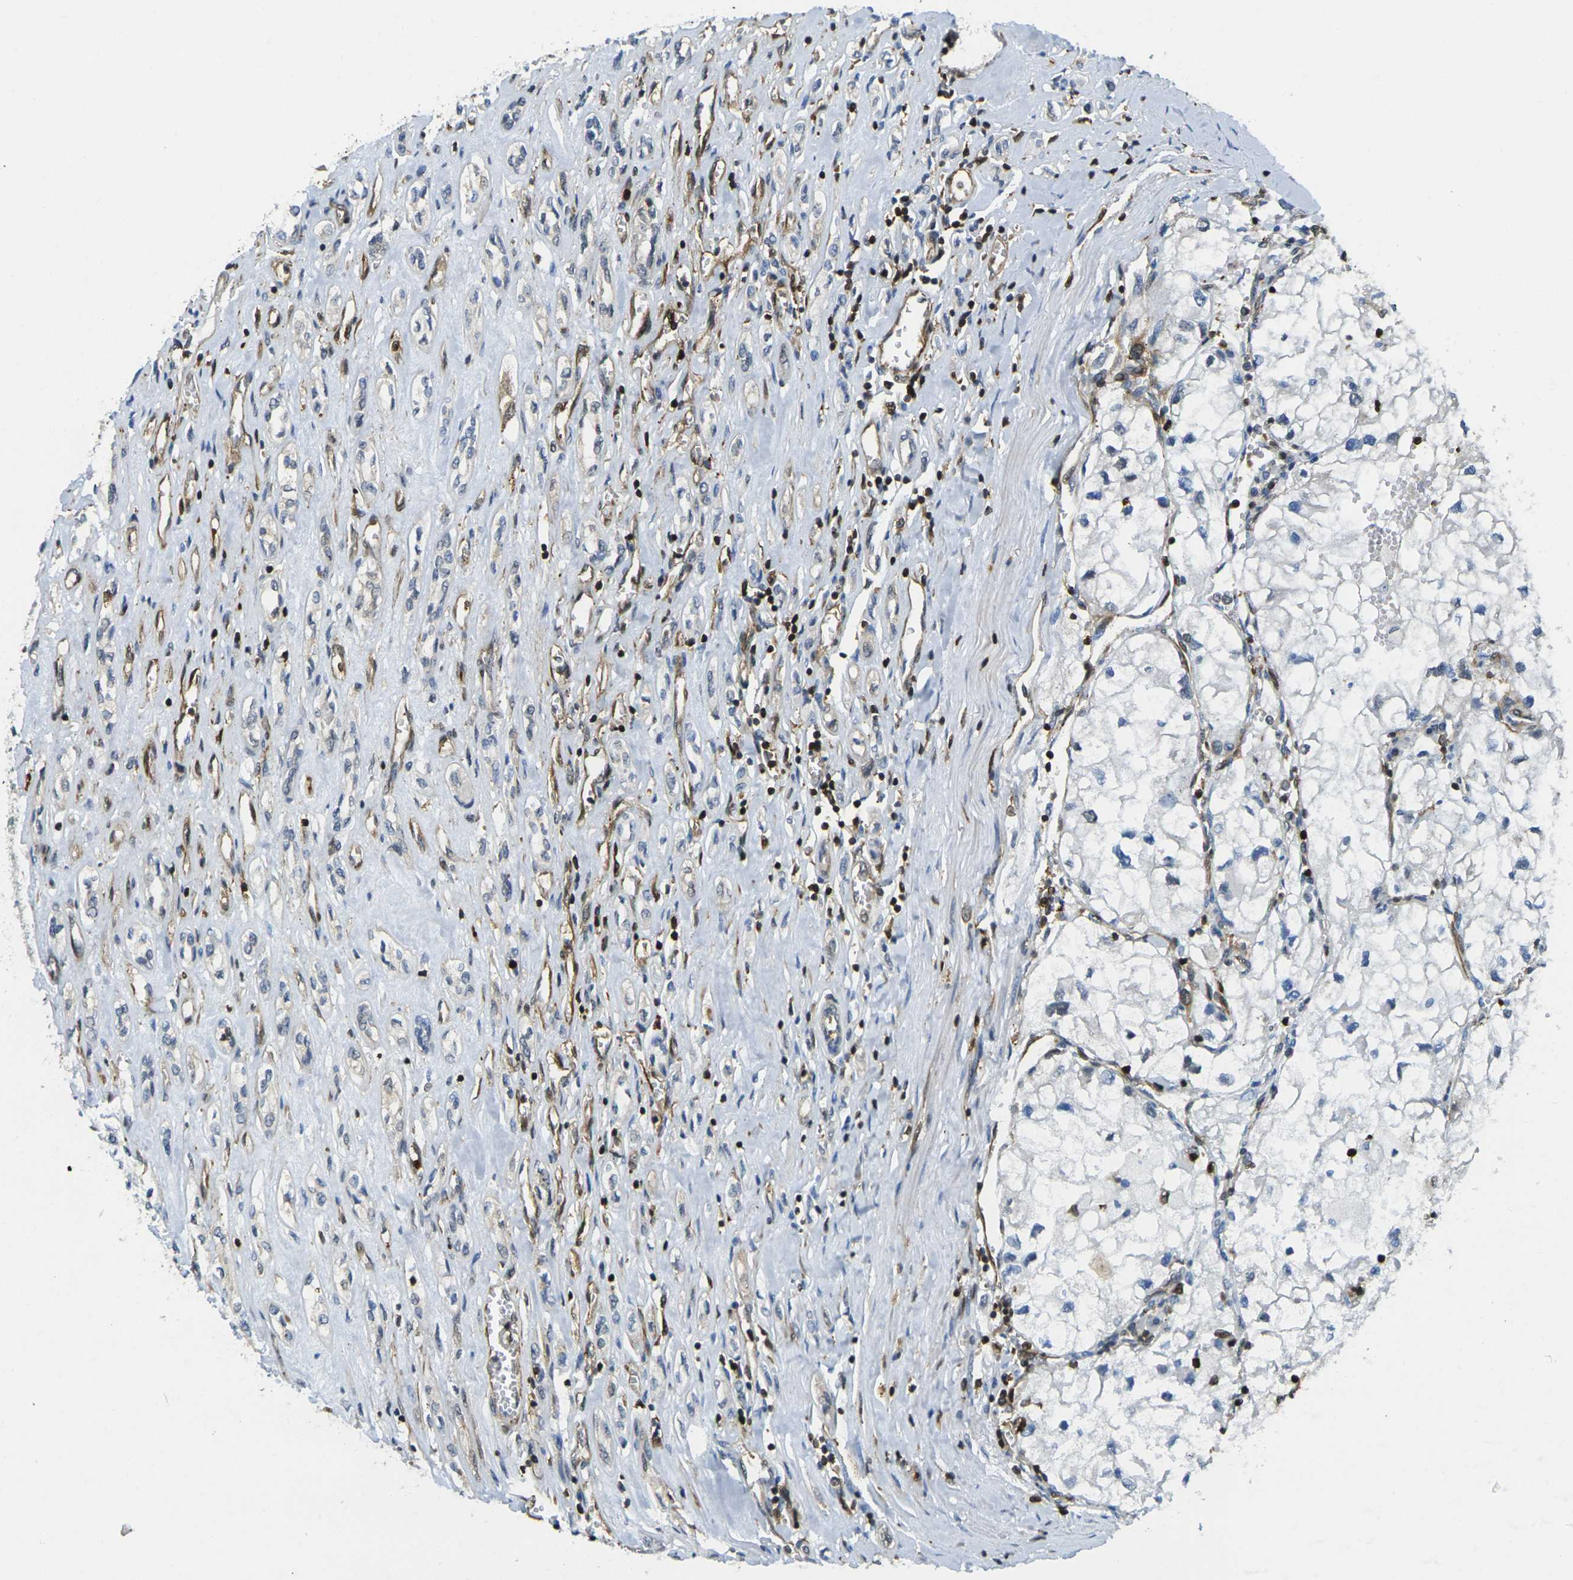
{"staining": {"intensity": "negative", "quantity": "none", "location": "none"}, "tissue": "renal cancer", "cell_type": "Tumor cells", "image_type": "cancer", "snomed": [{"axis": "morphology", "description": "Adenocarcinoma, NOS"}, {"axis": "topography", "description": "Kidney"}], "caption": "A photomicrograph of human renal adenocarcinoma is negative for staining in tumor cells. Nuclei are stained in blue.", "gene": "LASP1", "patient": {"sex": "female", "age": 70}}